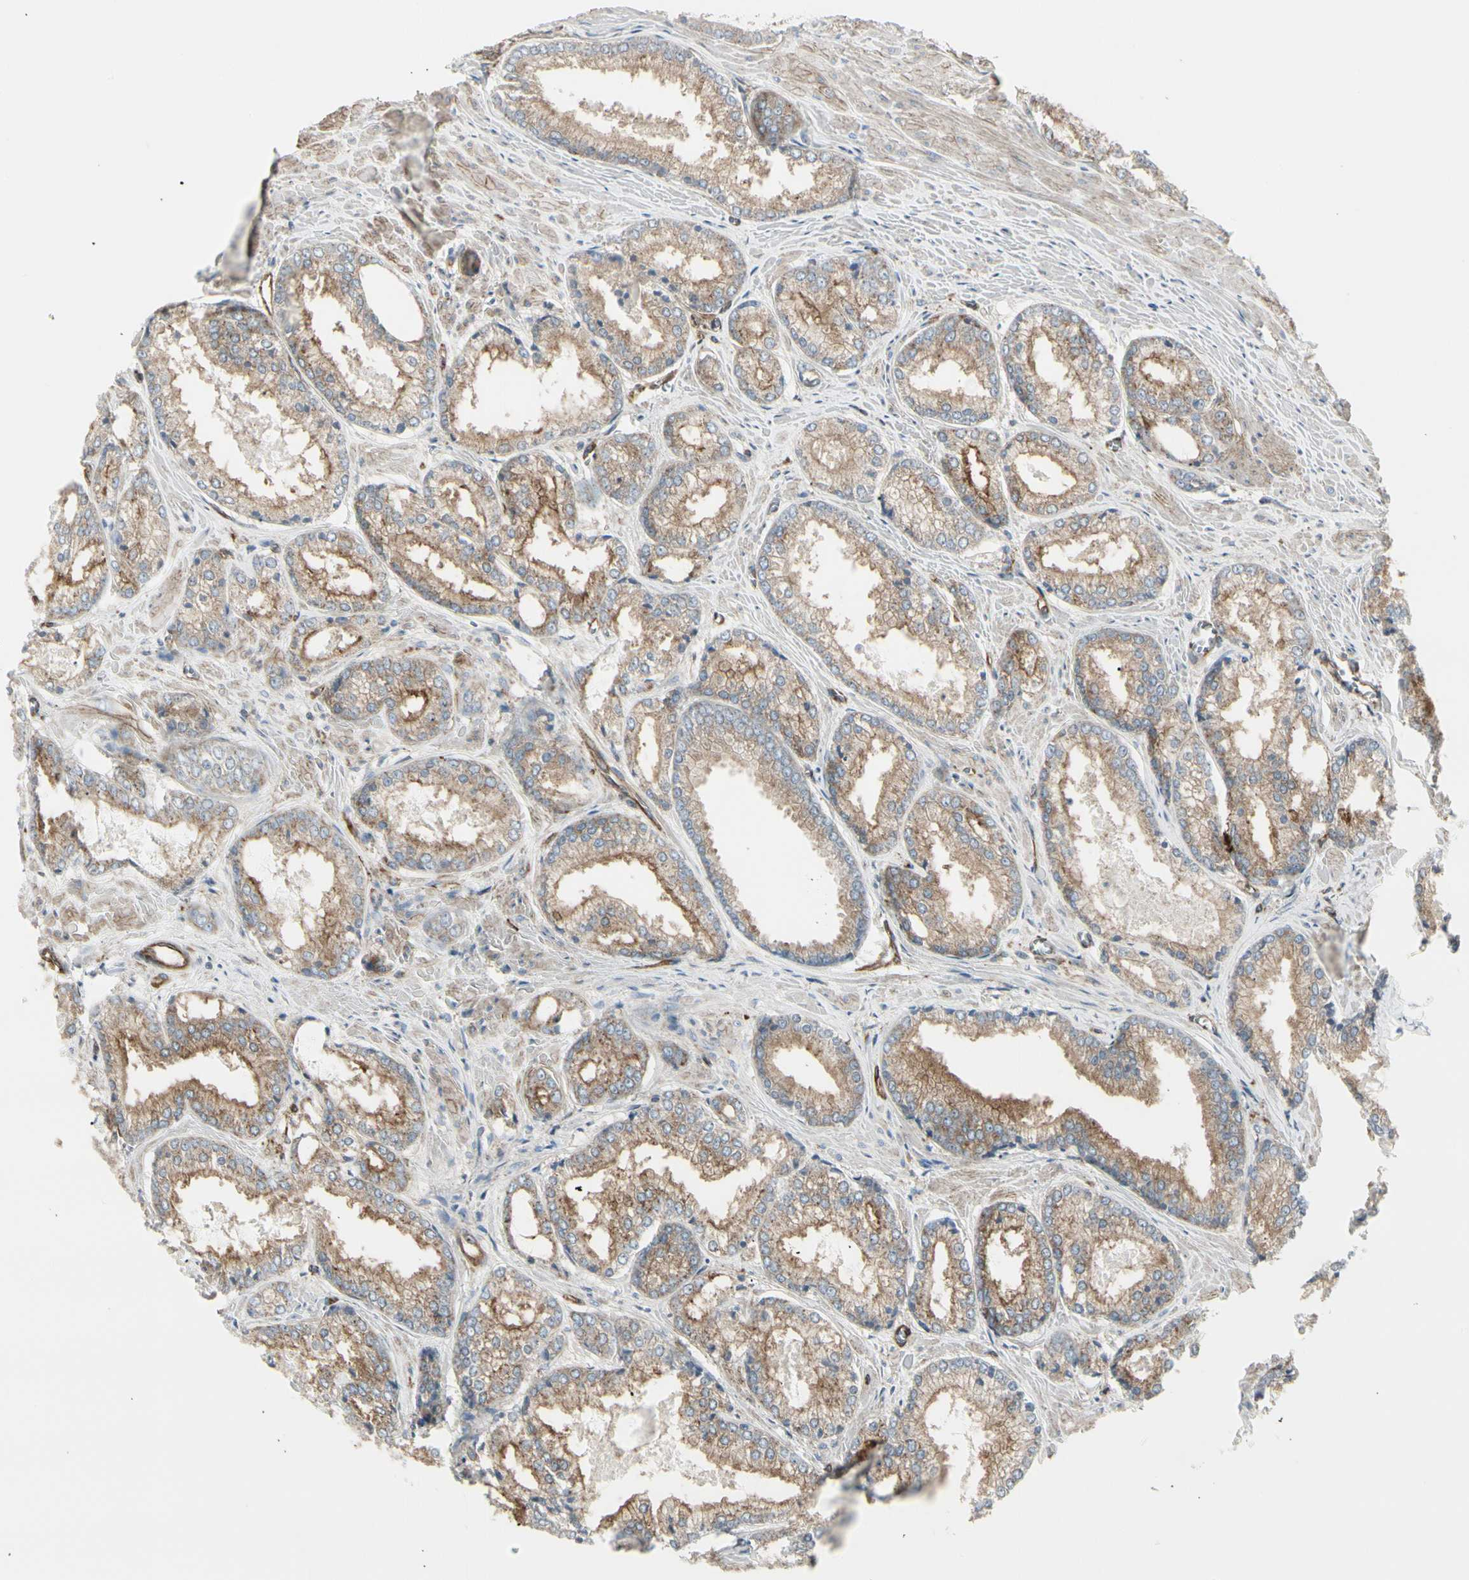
{"staining": {"intensity": "moderate", "quantity": ">75%", "location": "cytoplasmic/membranous"}, "tissue": "prostate cancer", "cell_type": "Tumor cells", "image_type": "cancer", "snomed": [{"axis": "morphology", "description": "Adenocarcinoma, Low grade"}, {"axis": "topography", "description": "Prostate"}], "caption": "Immunohistochemical staining of prostate adenocarcinoma (low-grade) reveals moderate cytoplasmic/membranous protein positivity in approximately >75% of tumor cells.", "gene": "ATP6V1B2", "patient": {"sex": "male", "age": 64}}